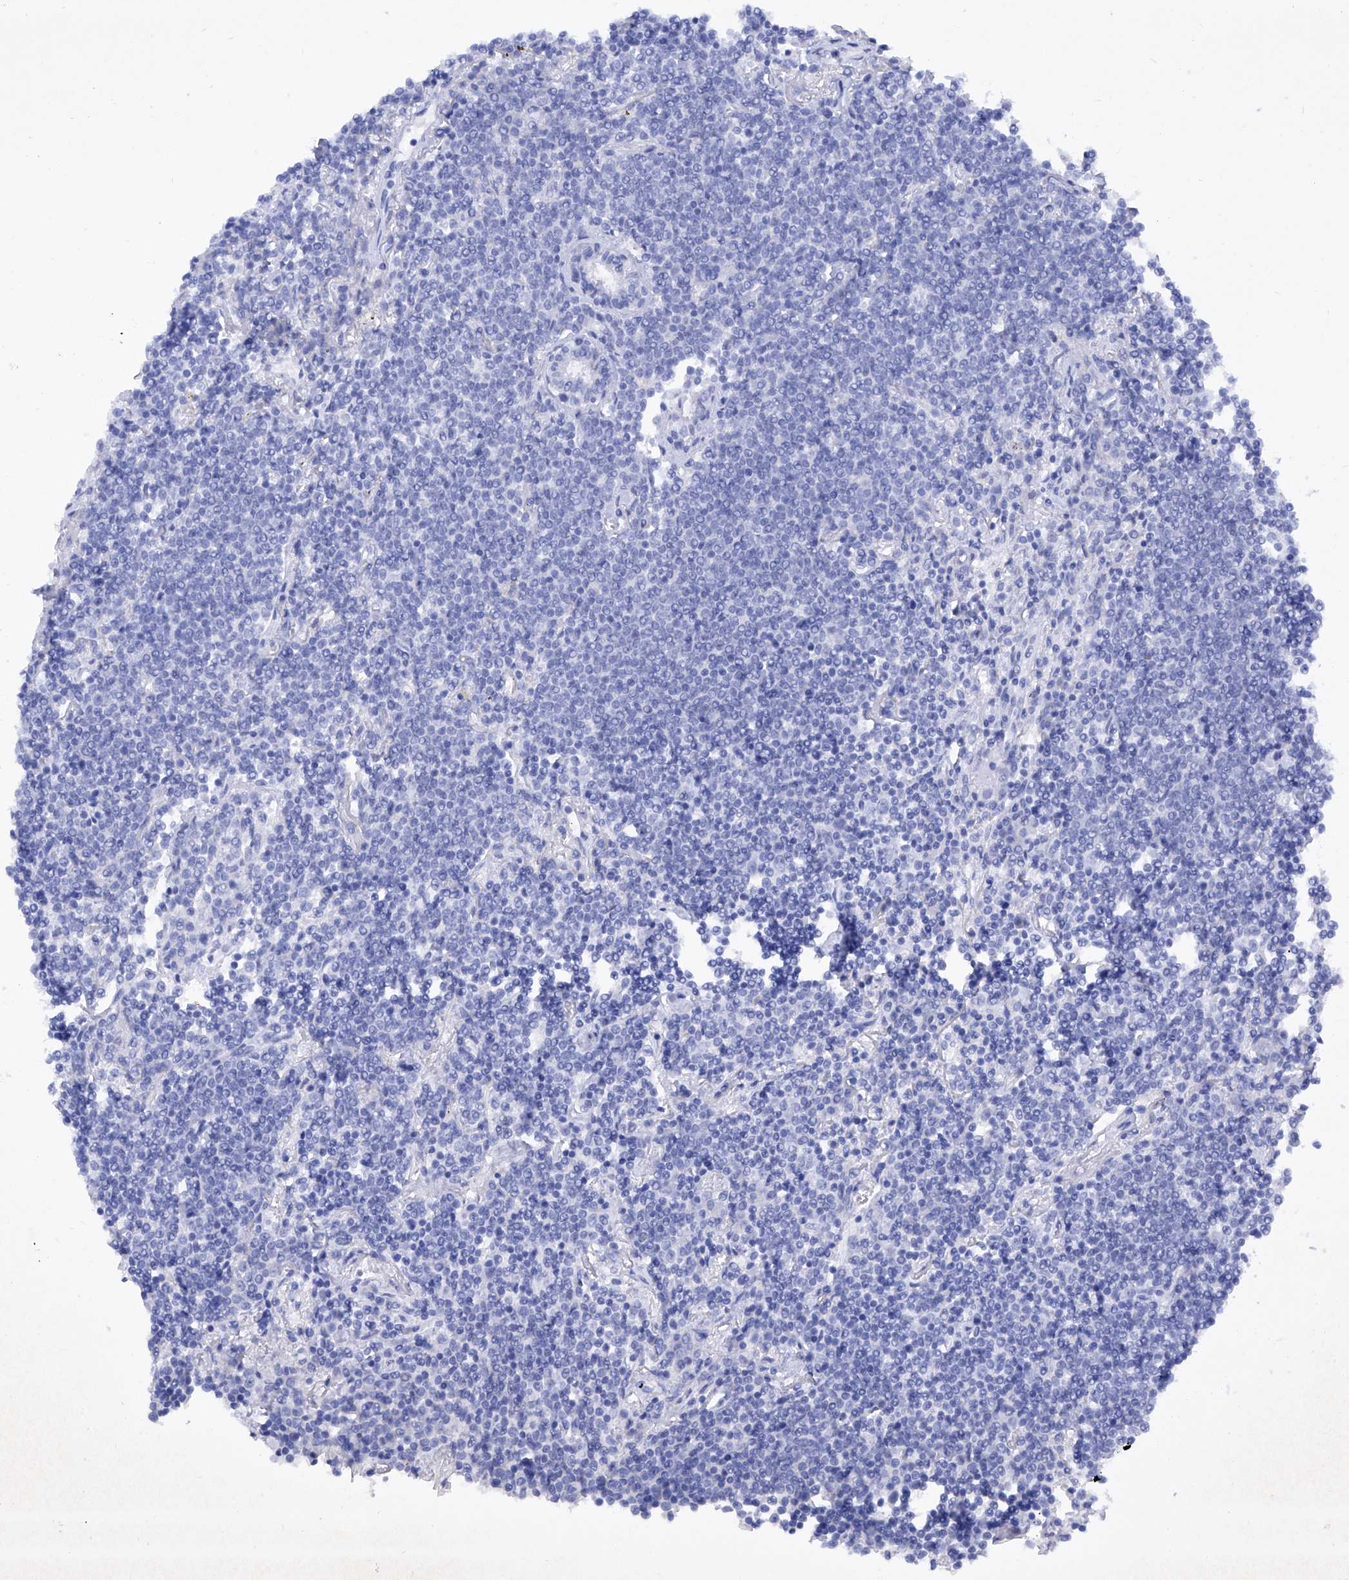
{"staining": {"intensity": "negative", "quantity": "none", "location": "none"}, "tissue": "lymphoma", "cell_type": "Tumor cells", "image_type": "cancer", "snomed": [{"axis": "morphology", "description": "Malignant lymphoma, non-Hodgkin's type, Low grade"}, {"axis": "topography", "description": "Lung"}], "caption": "Immunohistochemistry (IHC) of lymphoma demonstrates no positivity in tumor cells.", "gene": "BARX2", "patient": {"sex": "female", "age": 71}}